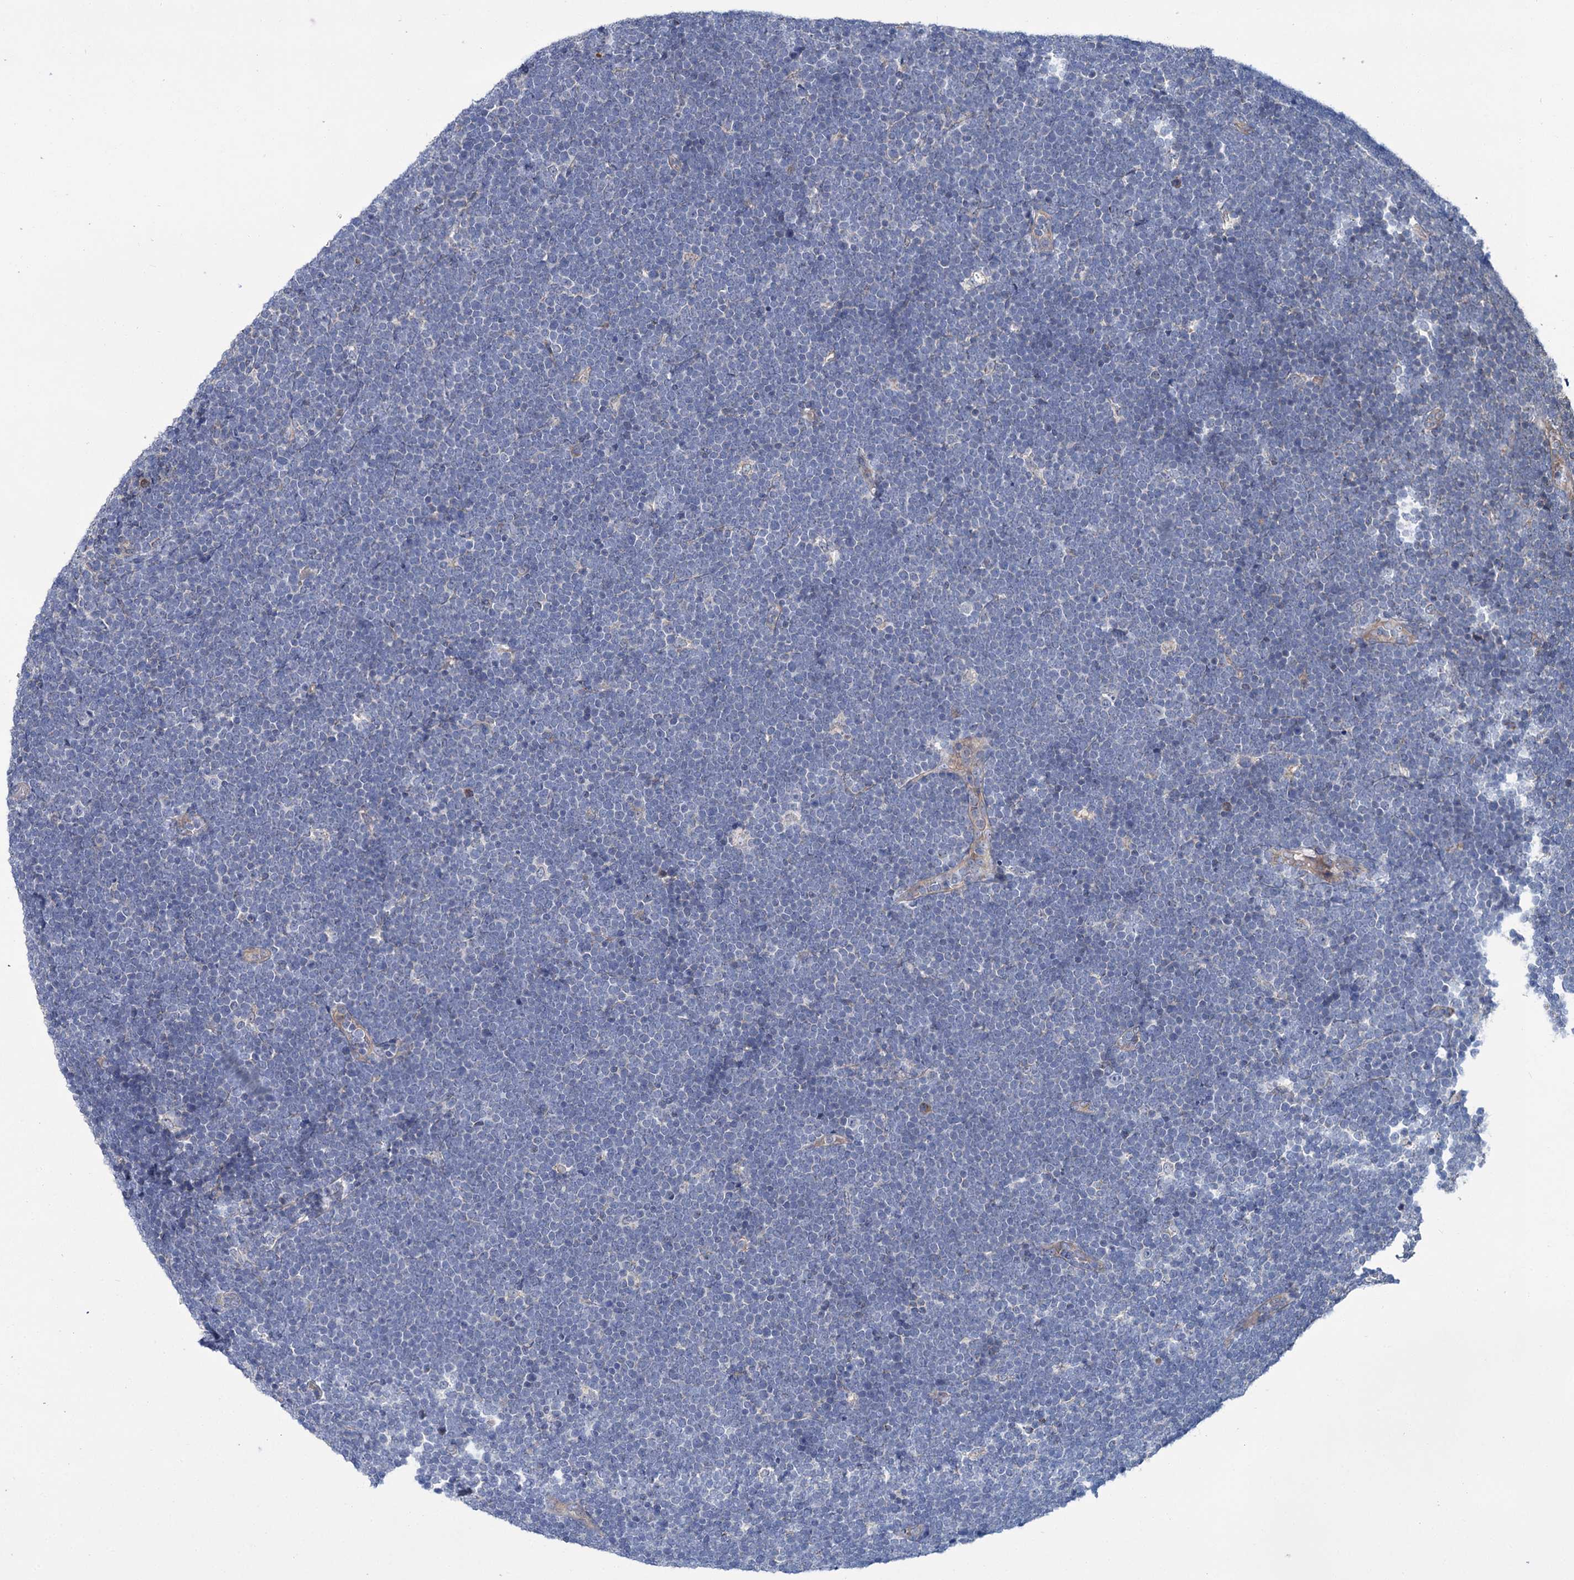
{"staining": {"intensity": "negative", "quantity": "none", "location": "none"}, "tissue": "lymphoma", "cell_type": "Tumor cells", "image_type": "cancer", "snomed": [{"axis": "morphology", "description": "Malignant lymphoma, non-Hodgkin's type, High grade"}, {"axis": "topography", "description": "Lymph node"}], "caption": "This is an immunohistochemistry histopathology image of human malignant lymphoma, non-Hodgkin's type (high-grade). There is no expression in tumor cells.", "gene": "DYNC2H1", "patient": {"sex": "male", "age": 13}}